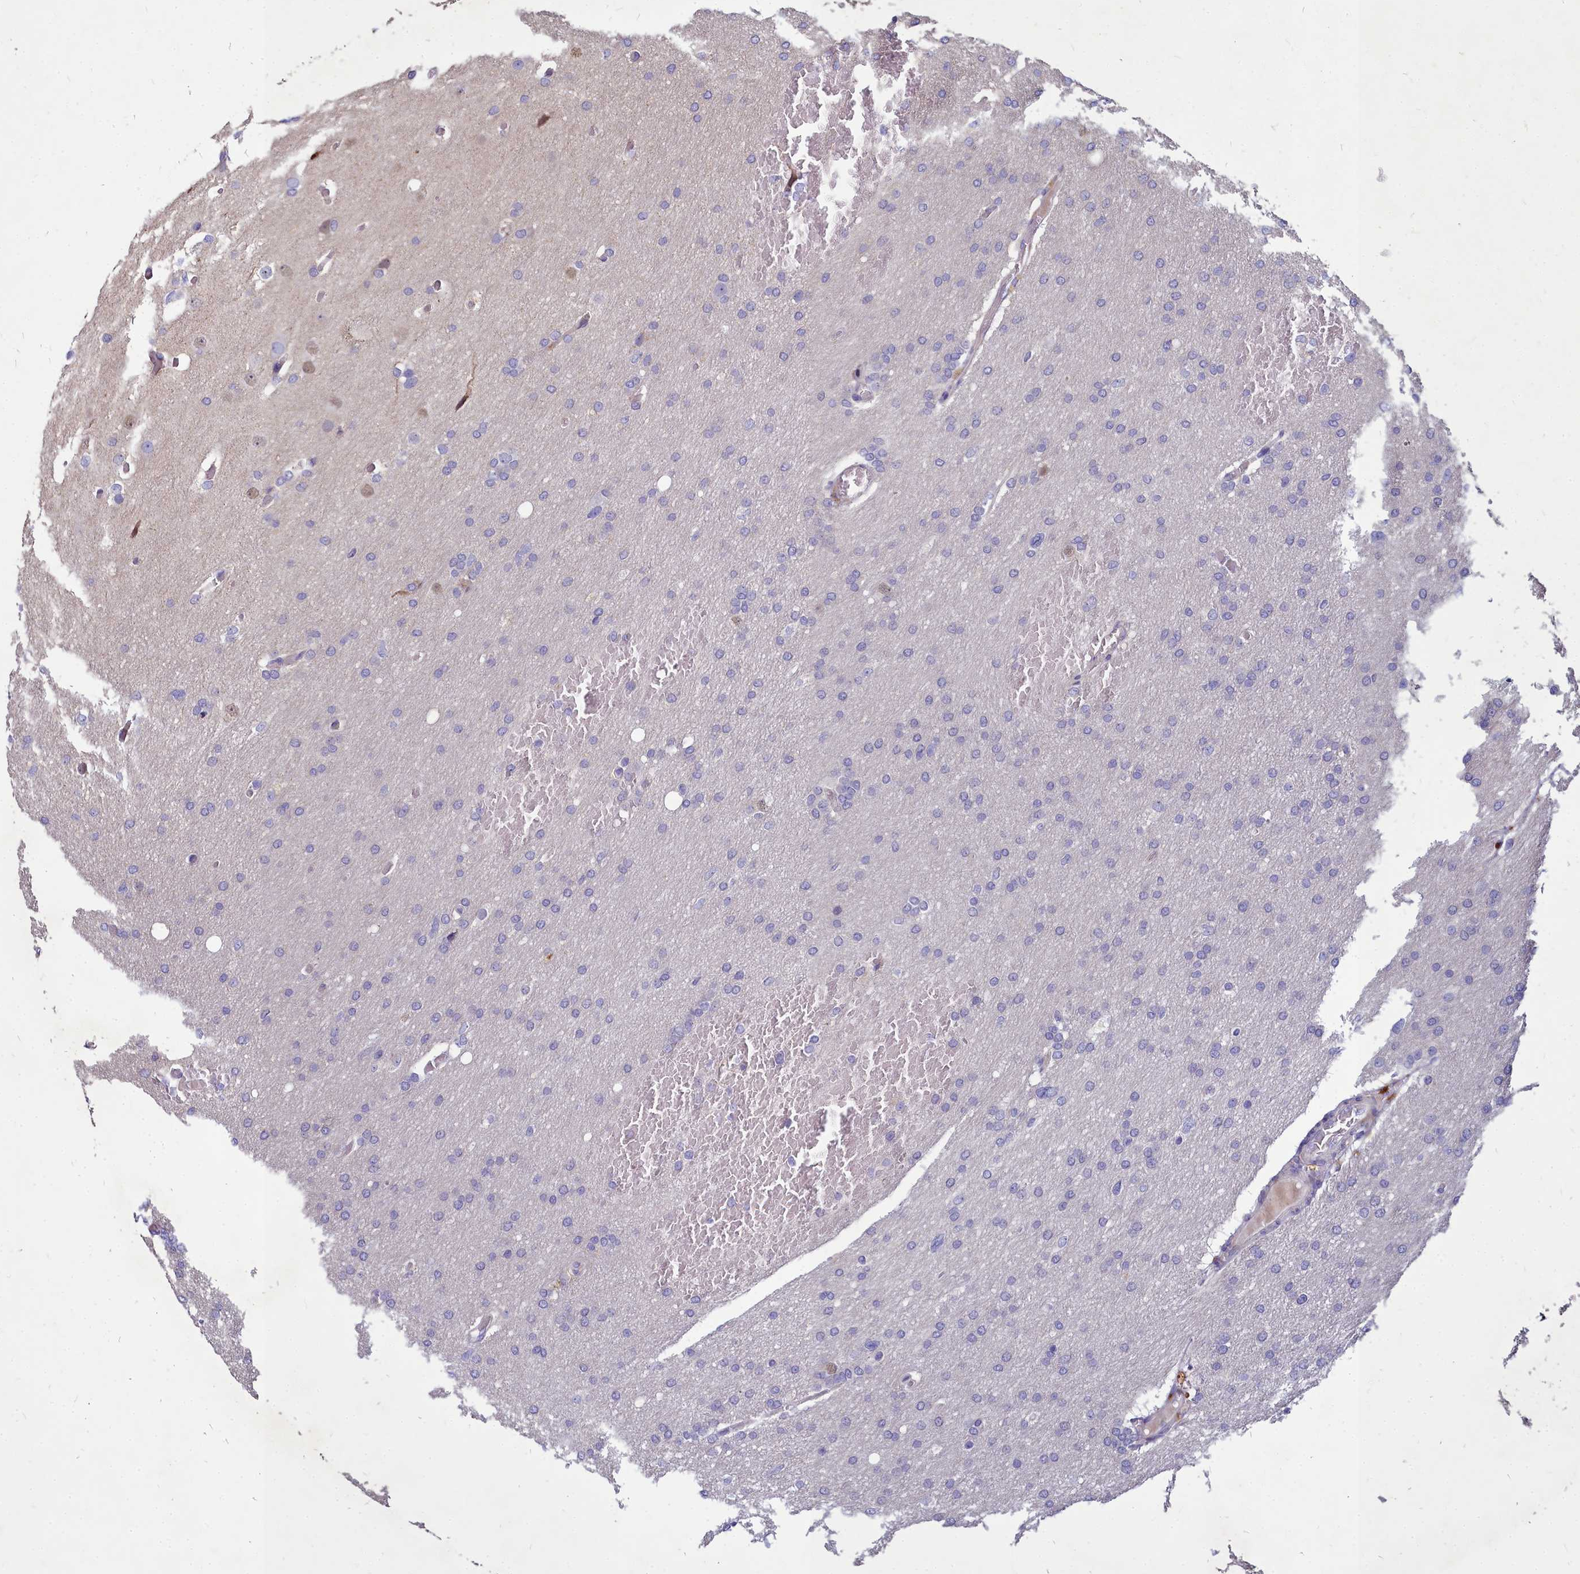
{"staining": {"intensity": "negative", "quantity": "none", "location": "none"}, "tissue": "glioma", "cell_type": "Tumor cells", "image_type": "cancer", "snomed": [{"axis": "morphology", "description": "Glioma, malignant, High grade"}, {"axis": "topography", "description": "Cerebral cortex"}], "caption": "High-grade glioma (malignant) was stained to show a protein in brown. There is no significant positivity in tumor cells.", "gene": "SMPD4", "patient": {"sex": "female", "age": 36}}